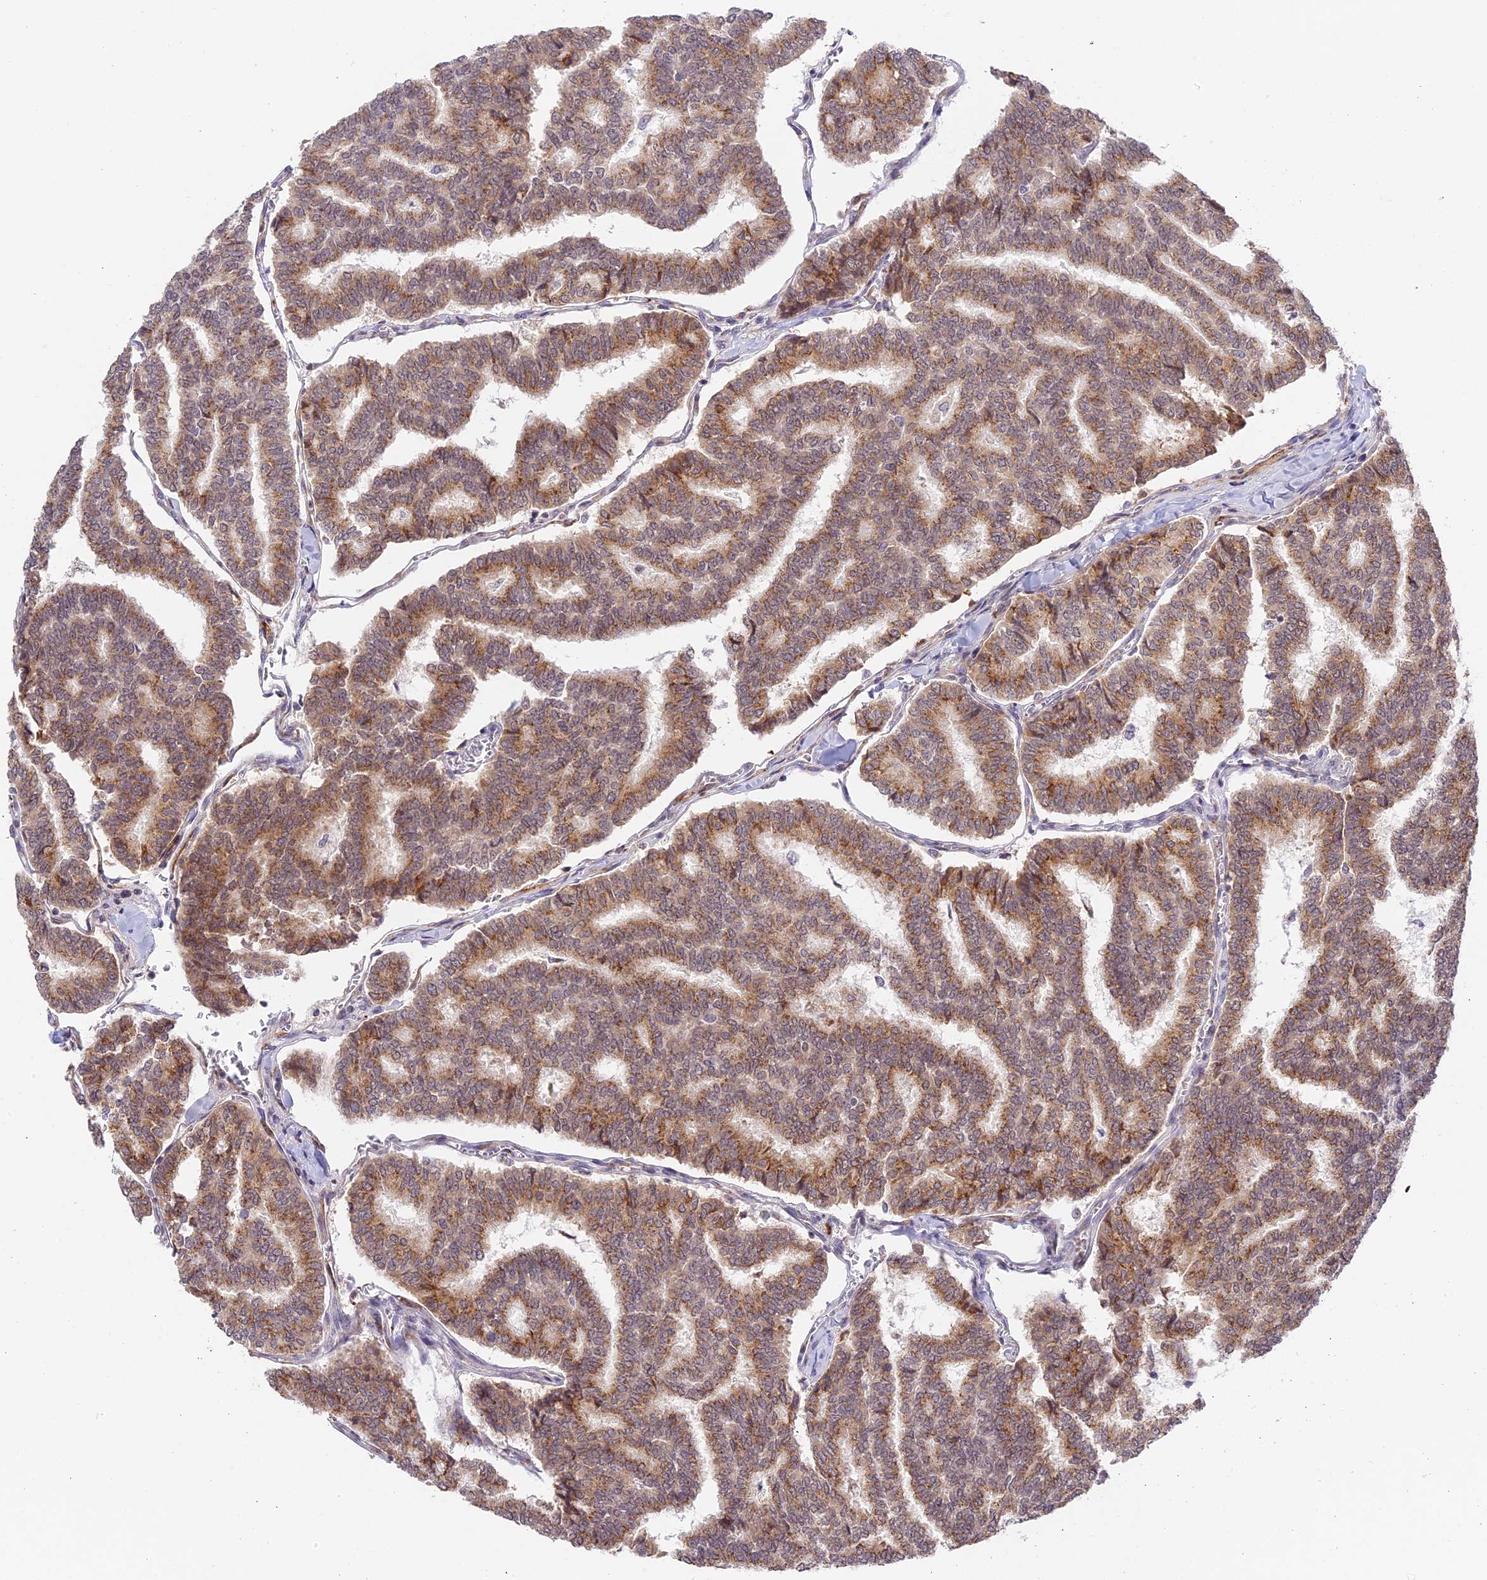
{"staining": {"intensity": "moderate", "quantity": ">75%", "location": "cytoplasmic/membranous"}, "tissue": "thyroid cancer", "cell_type": "Tumor cells", "image_type": "cancer", "snomed": [{"axis": "morphology", "description": "Papillary adenocarcinoma, NOS"}, {"axis": "topography", "description": "Thyroid gland"}], "caption": "This is a micrograph of immunohistochemistry (IHC) staining of thyroid cancer, which shows moderate expression in the cytoplasmic/membranous of tumor cells.", "gene": "HEATR5B", "patient": {"sex": "female", "age": 35}}